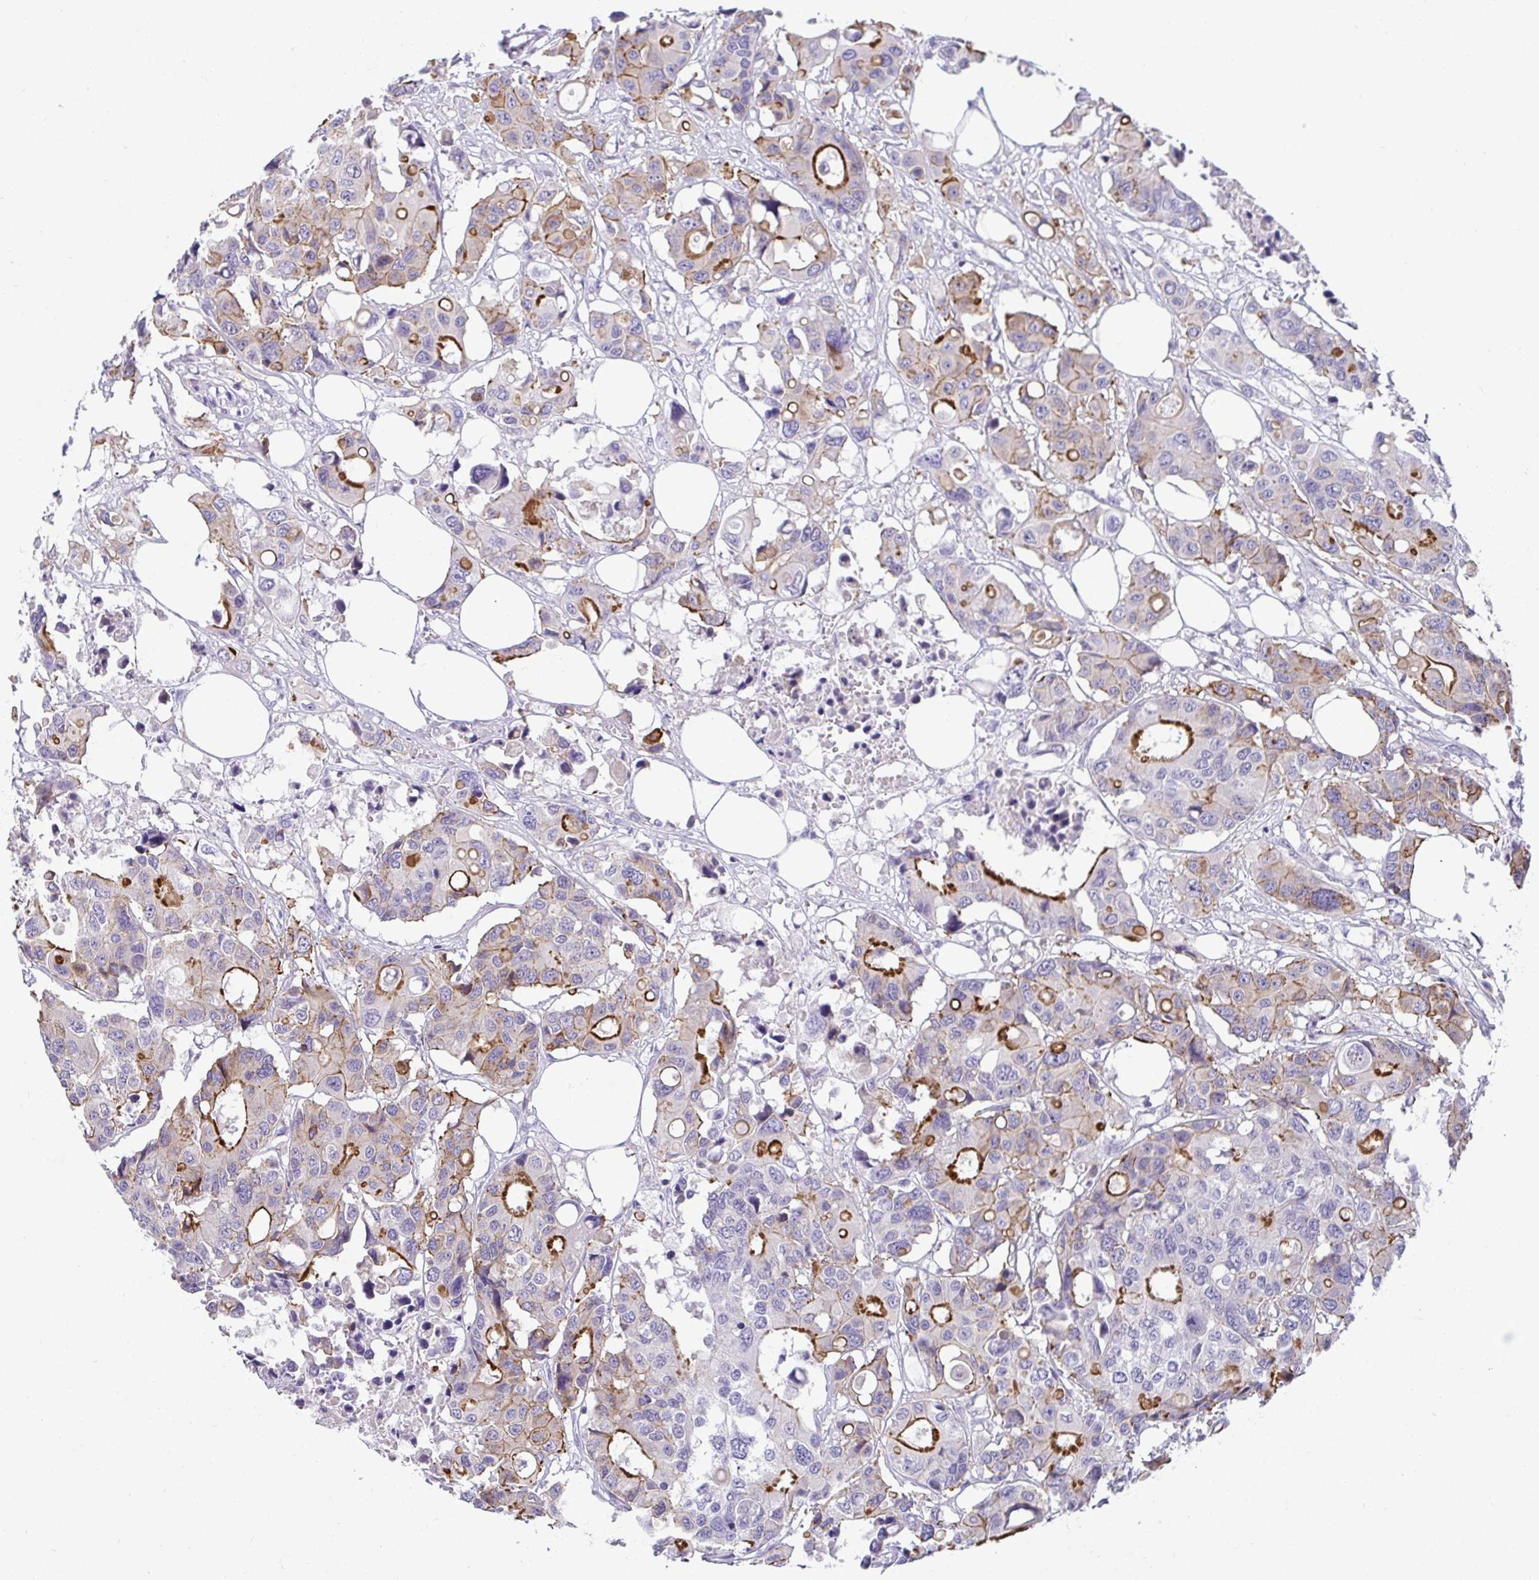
{"staining": {"intensity": "moderate", "quantity": ">75%", "location": "cytoplasmic/membranous"}, "tissue": "colorectal cancer", "cell_type": "Tumor cells", "image_type": "cancer", "snomed": [{"axis": "morphology", "description": "Adenocarcinoma, NOS"}, {"axis": "topography", "description": "Colon"}], "caption": "IHC micrograph of human colorectal adenocarcinoma stained for a protein (brown), which shows medium levels of moderate cytoplasmic/membranous expression in approximately >75% of tumor cells.", "gene": "AK5", "patient": {"sex": "male", "age": 77}}